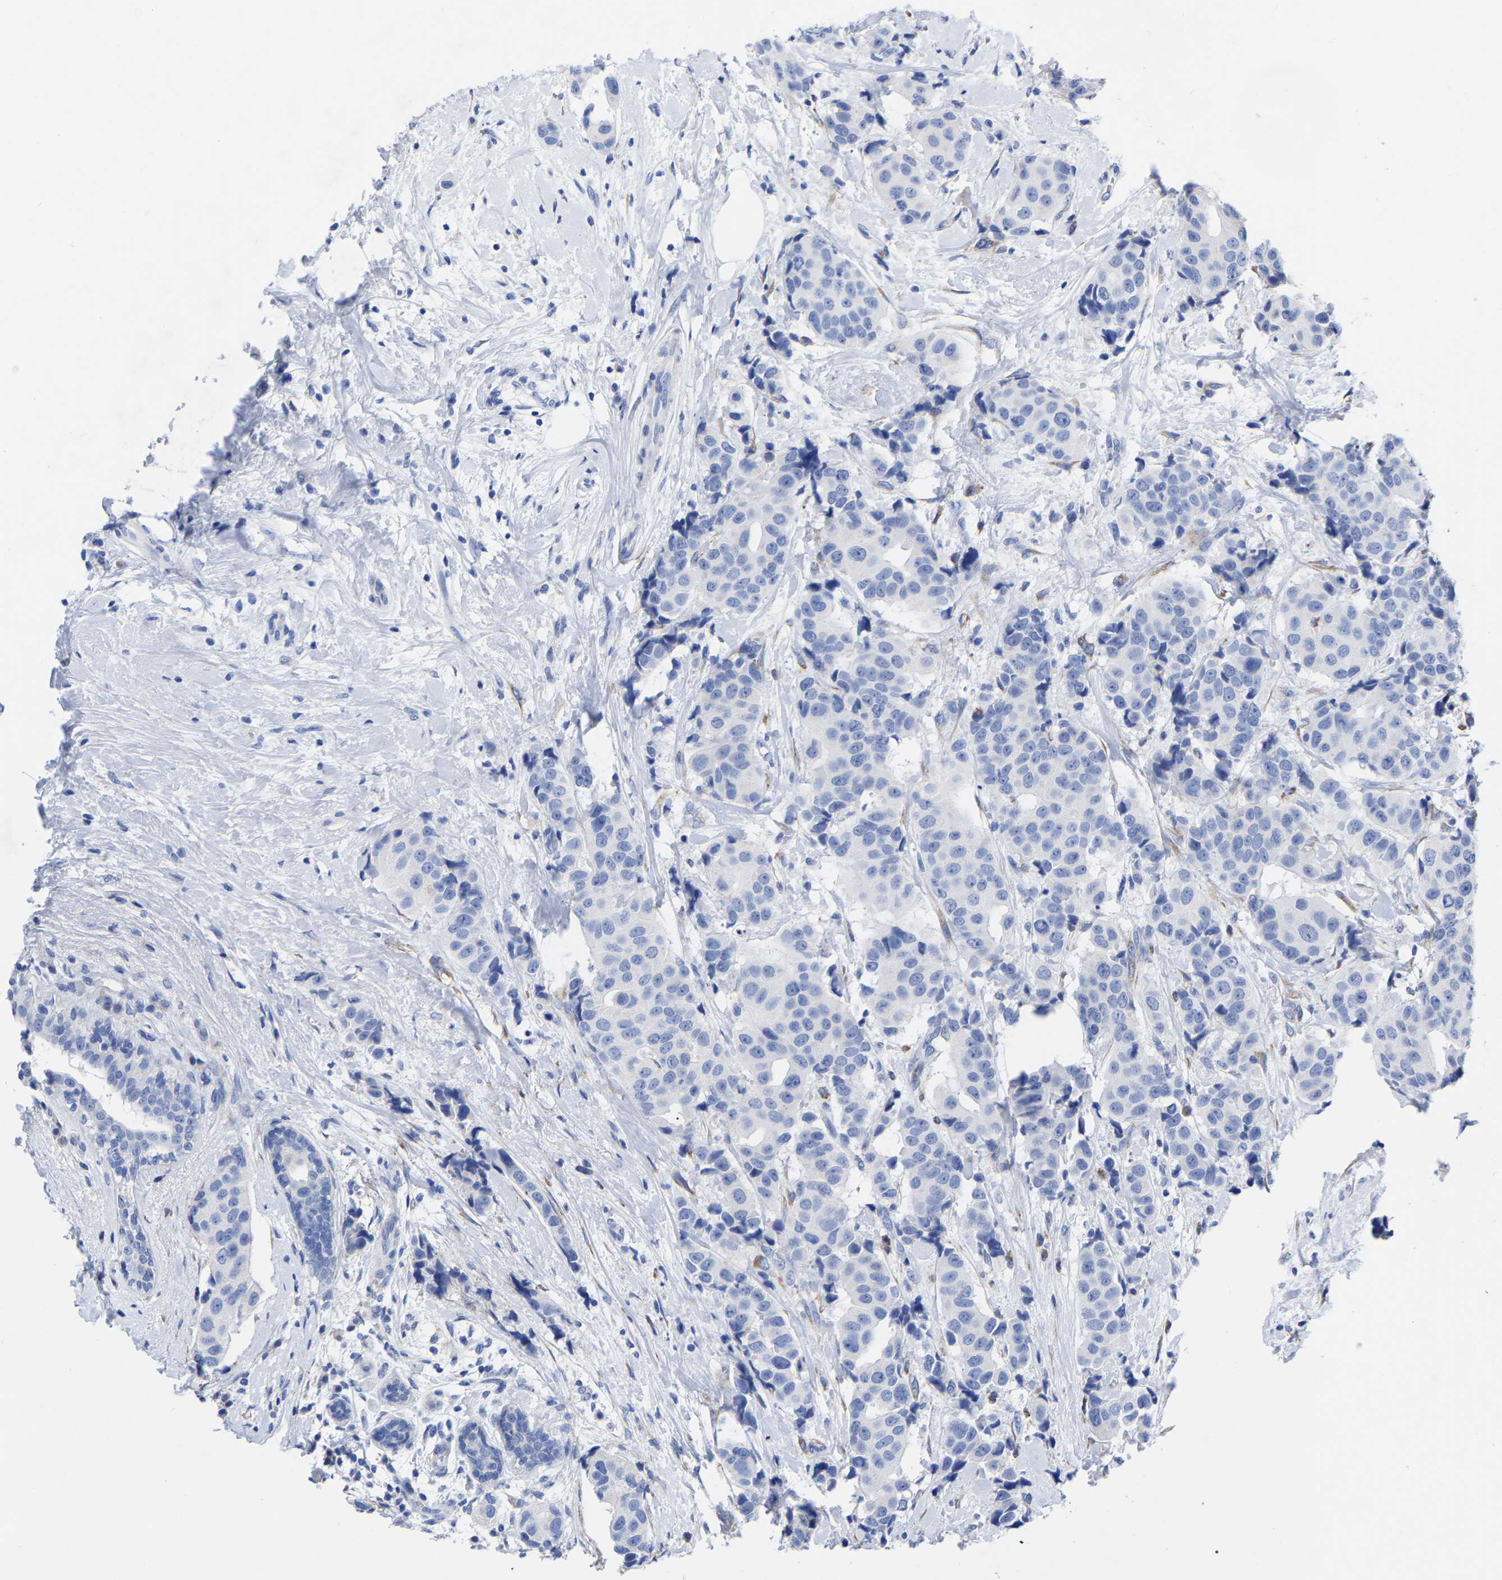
{"staining": {"intensity": "negative", "quantity": "none", "location": "none"}, "tissue": "breast cancer", "cell_type": "Tumor cells", "image_type": "cancer", "snomed": [{"axis": "morphology", "description": "Normal tissue, NOS"}, {"axis": "morphology", "description": "Duct carcinoma"}, {"axis": "topography", "description": "Breast"}], "caption": "An immunohistochemistry micrograph of breast invasive ductal carcinoma is shown. There is no staining in tumor cells of breast invasive ductal carcinoma.", "gene": "GDF3", "patient": {"sex": "female", "age": 39}}